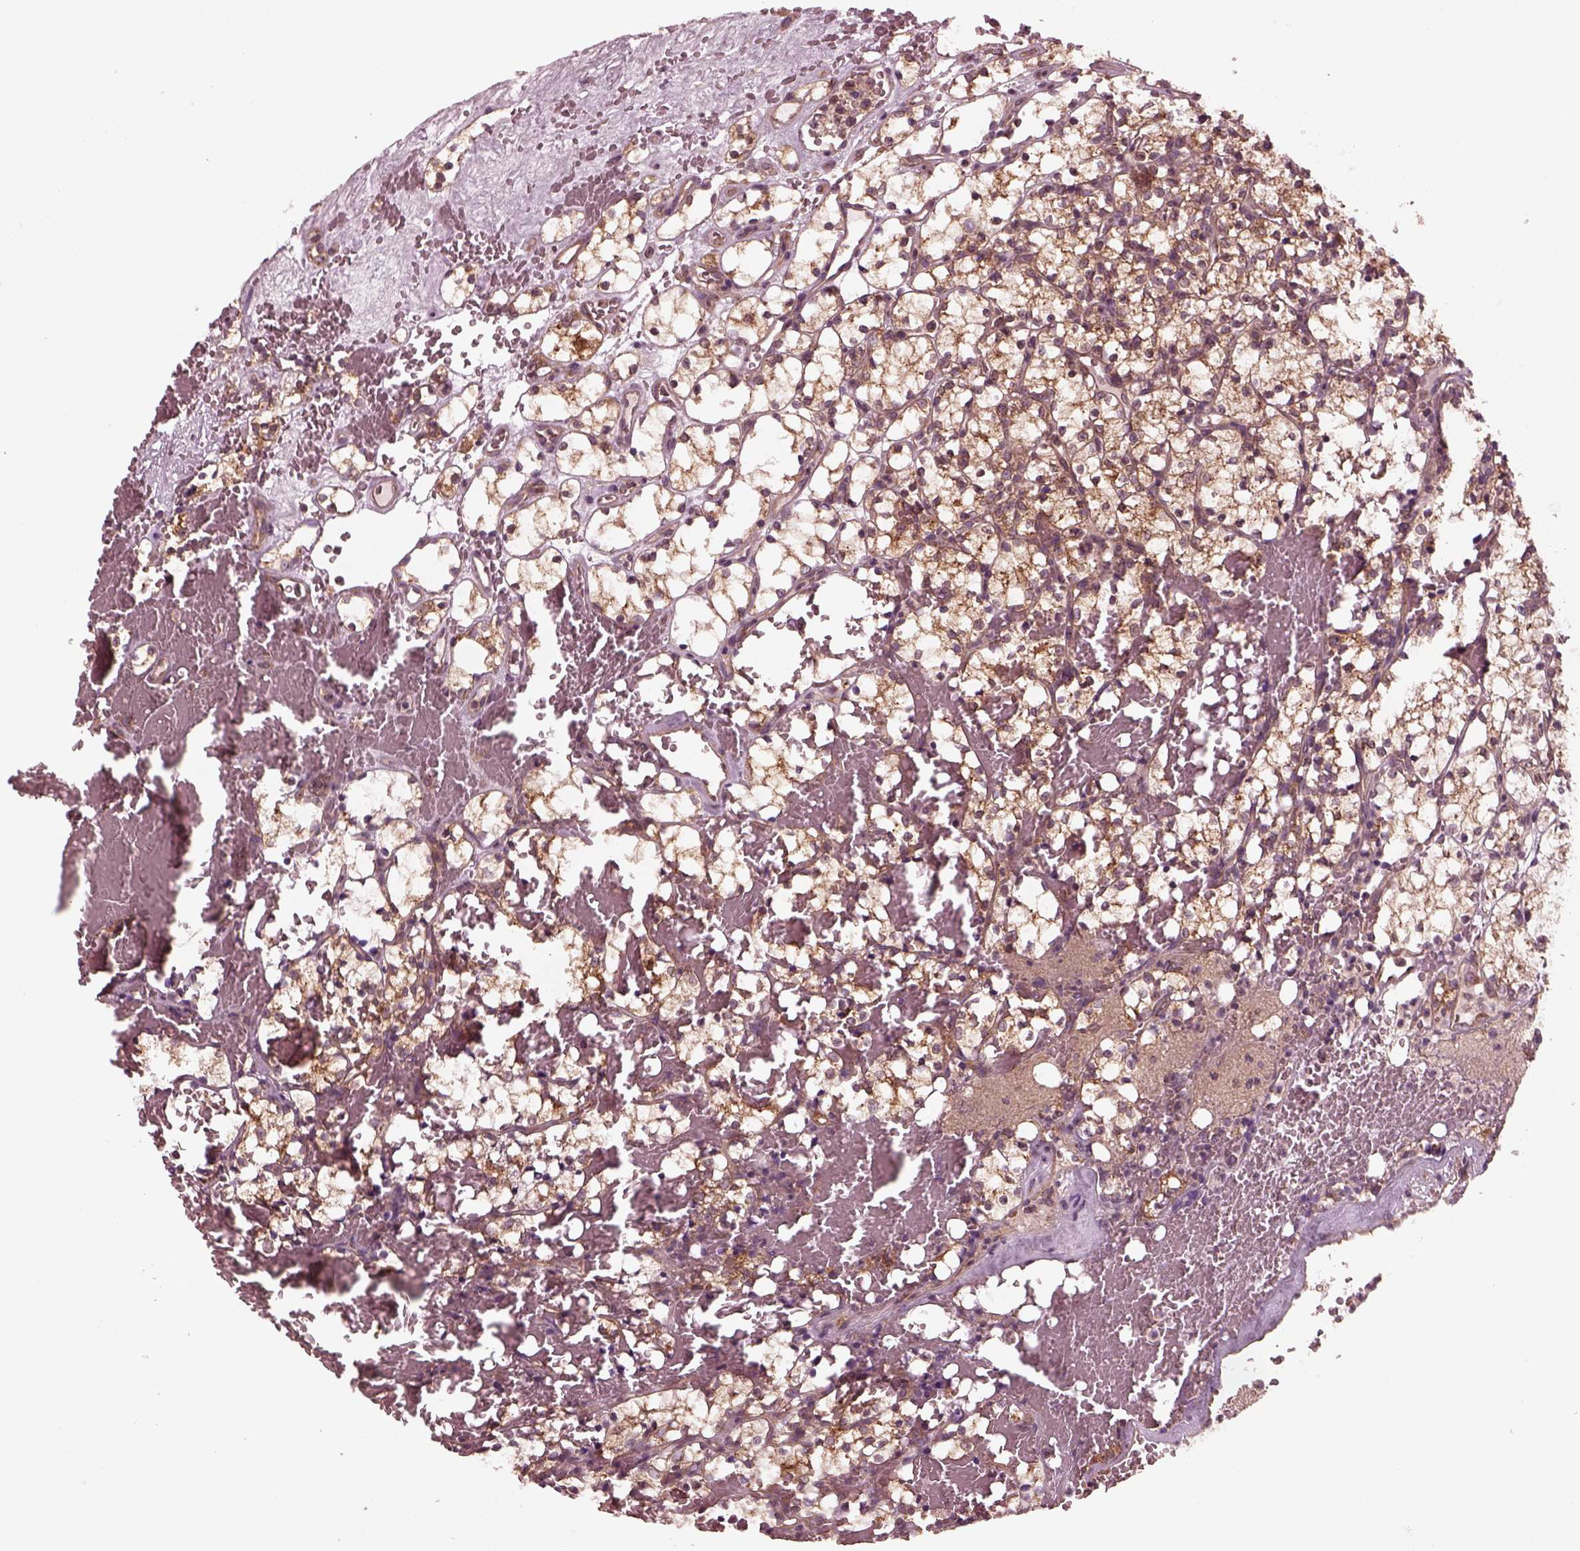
{"staining": {"intensity": "strong", "quantity": ">75%", "location": "cytoplasmic/membranous"}, "tissue": "renal cancer", "cell_type": "Tumor cells", "image_type": "cancer", "snomed": [{"axis": "morphology", "description": "Adenocarcinoma, NOS"}, {"axis": "topography", "description": "Kidney"}], "caption": "Immunohistochemistry of adenocarcinoma (renal) demonstrates high levels of strong cytoplasmic/membranous positivity in about >75% of tumor cells.", "gene": "TUBG1", "patient": {"sex": "female", "age": 69}}